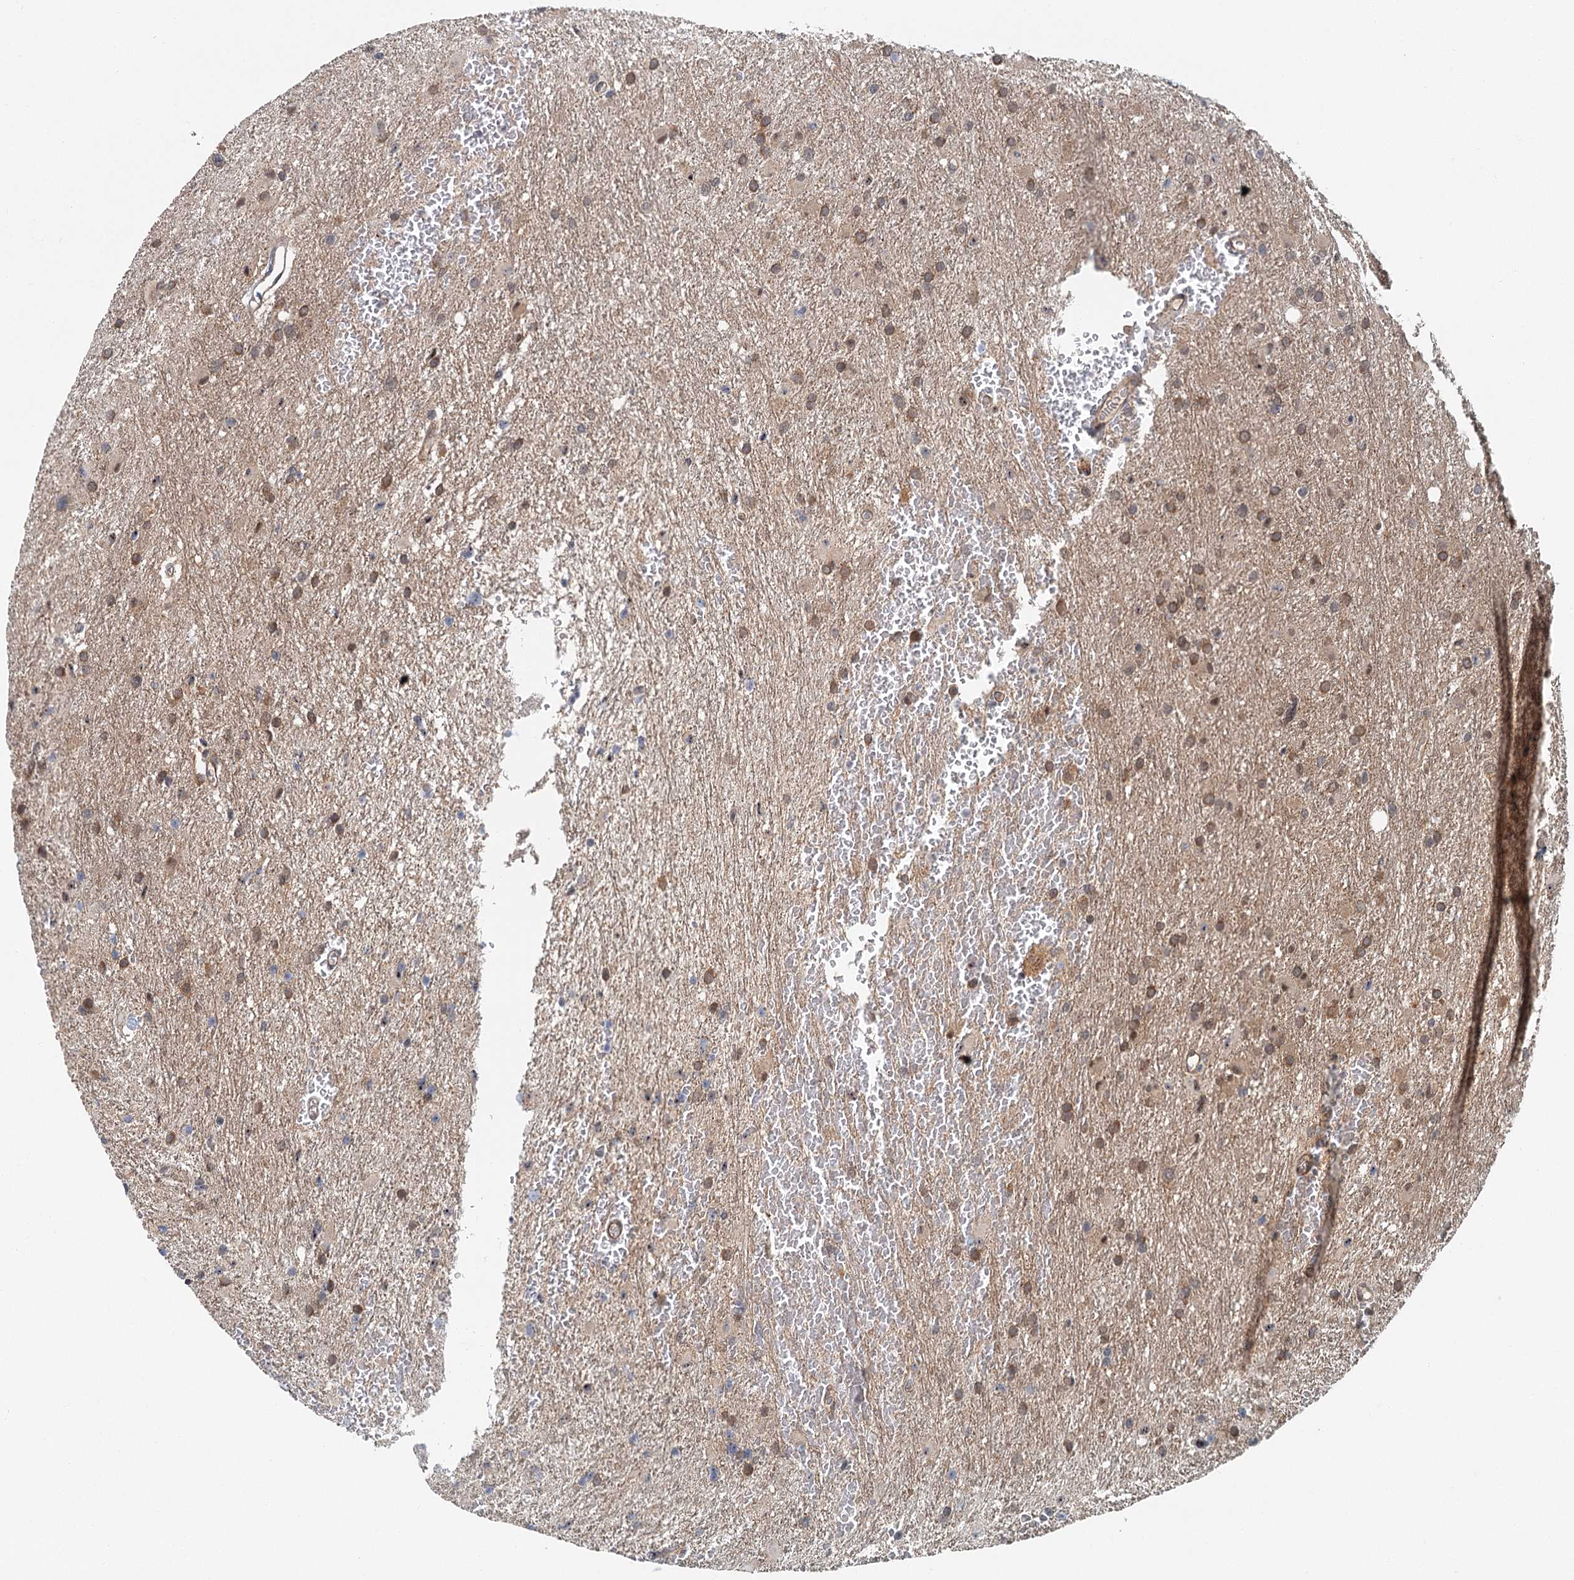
{"staining": {"intensity": "moderate", "quantity": ">75%", "location": "cytoplasmic/membranous"}, "tissue": "glioma", "cell_type": "Tumor cells", "image_type": "cancer", "snomed": [{"axis": "morphology", "description": "Glioma, malignant, High grade"}, {"axis": "topography", "description": "Cerebral cortex"}], "caption": "The histopathology image displays staining of glioma, revealing moderate cytoplasmic/membranous protein positivity (brown color) within tumor cells. (DAB IHC with brightfield microscopy, high magnification).", "gene": "TAS2R42", "patient": {"sex": "female", "age": 36}}